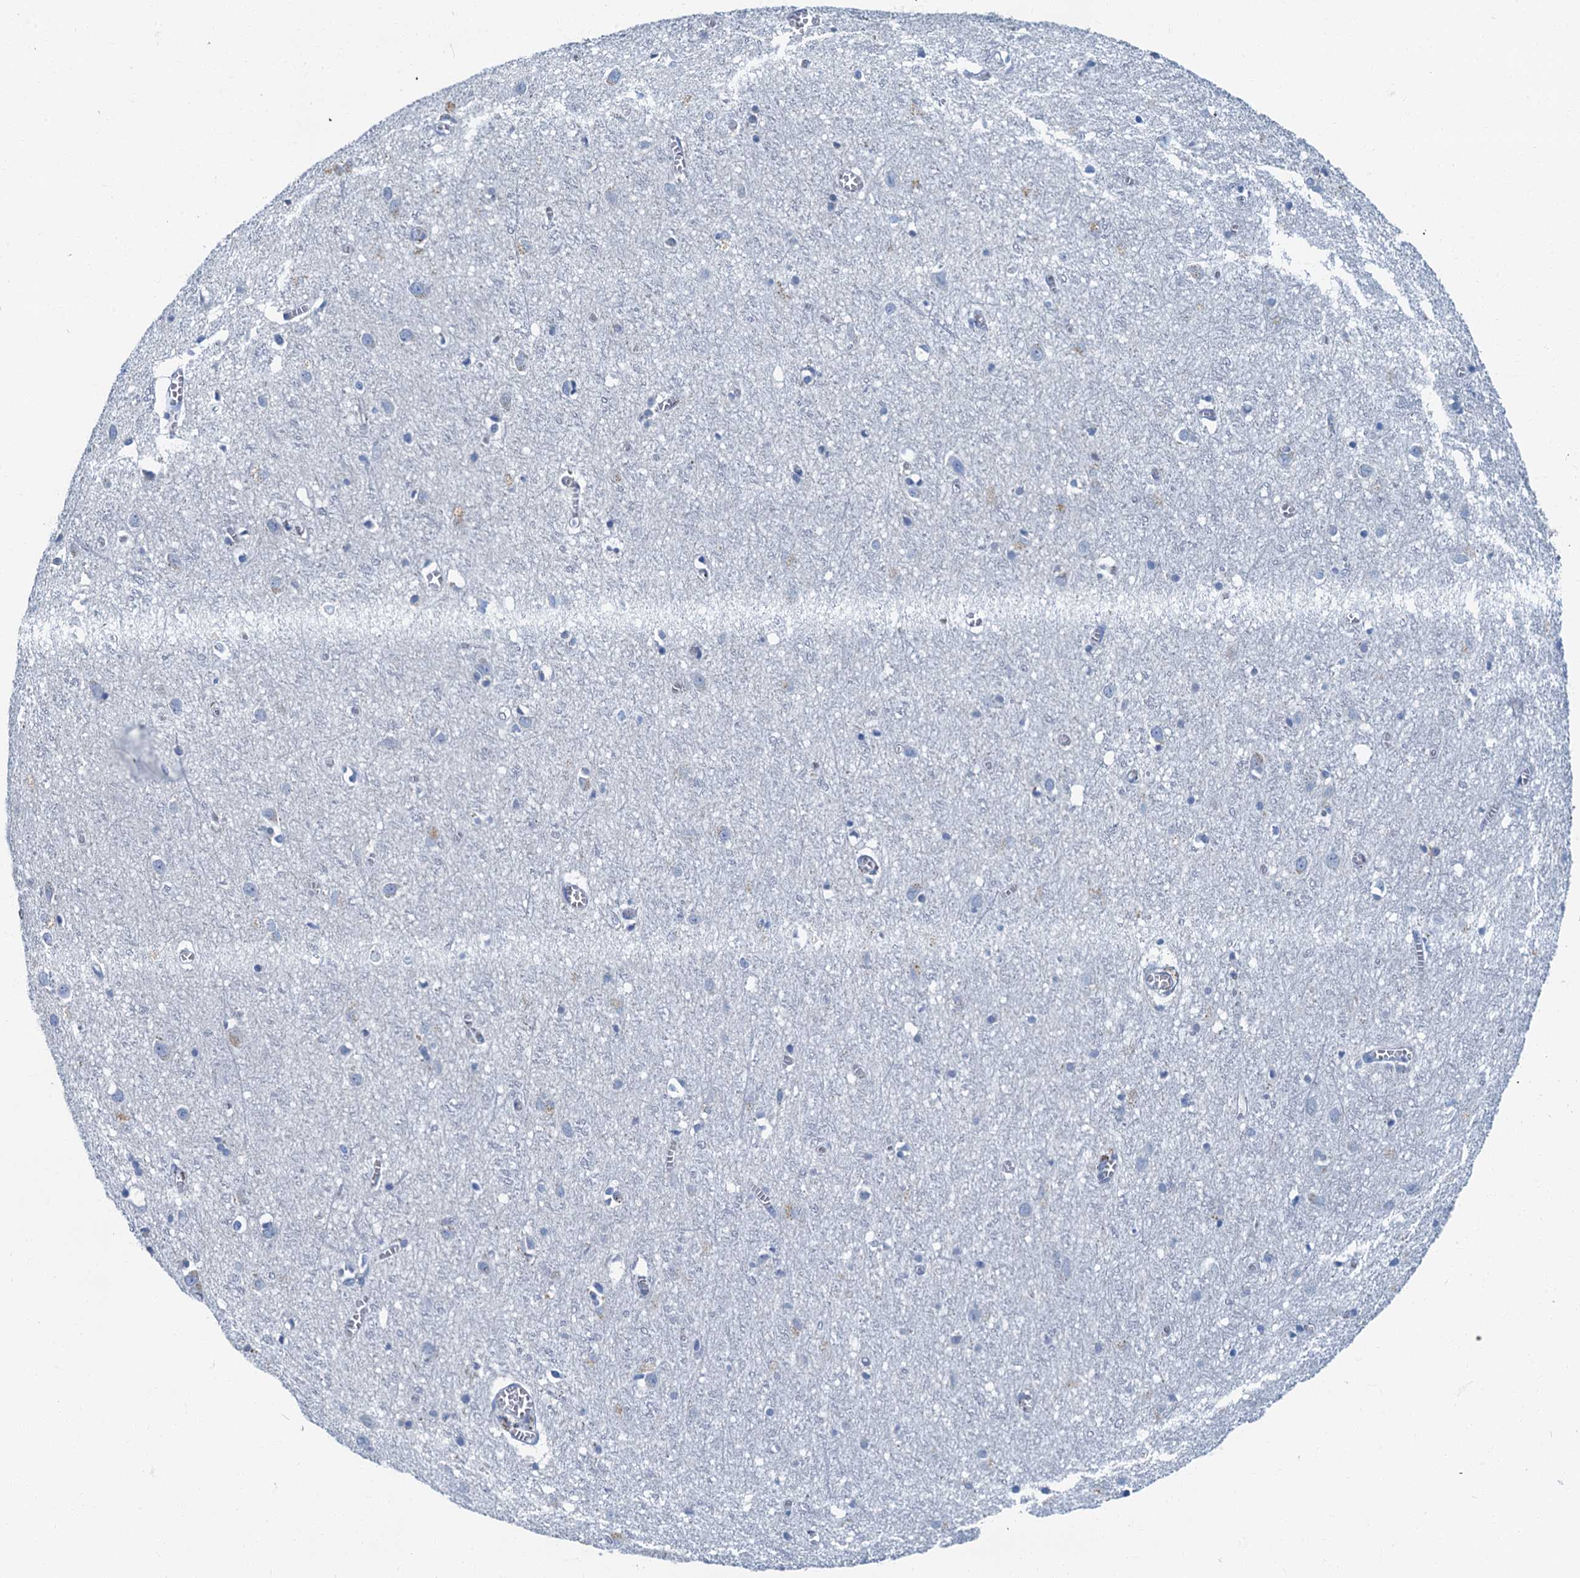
{"staining": {"intensity": "negative", "quantity": "none", "location": "none"}, "tissue": "cerebral cortex", "cell_type": "Endothelial cells", "image_type": "normal", "snomed": [{"axis": "morphology", "description": "Normal tissue, NOS"}, {"axis": "topography", "description": "Cerebral cortex"}], "caption": "Endothelial cells show no significant protein staining in normal cerebral cortex. The staining is performed using DAB (3,3'-diaminobenzidine) brown chromogen with nuclei counter-stained in using hematoxylin.", "gene": "LYPD3", "patient": {"sex": "female", "age": 64}}